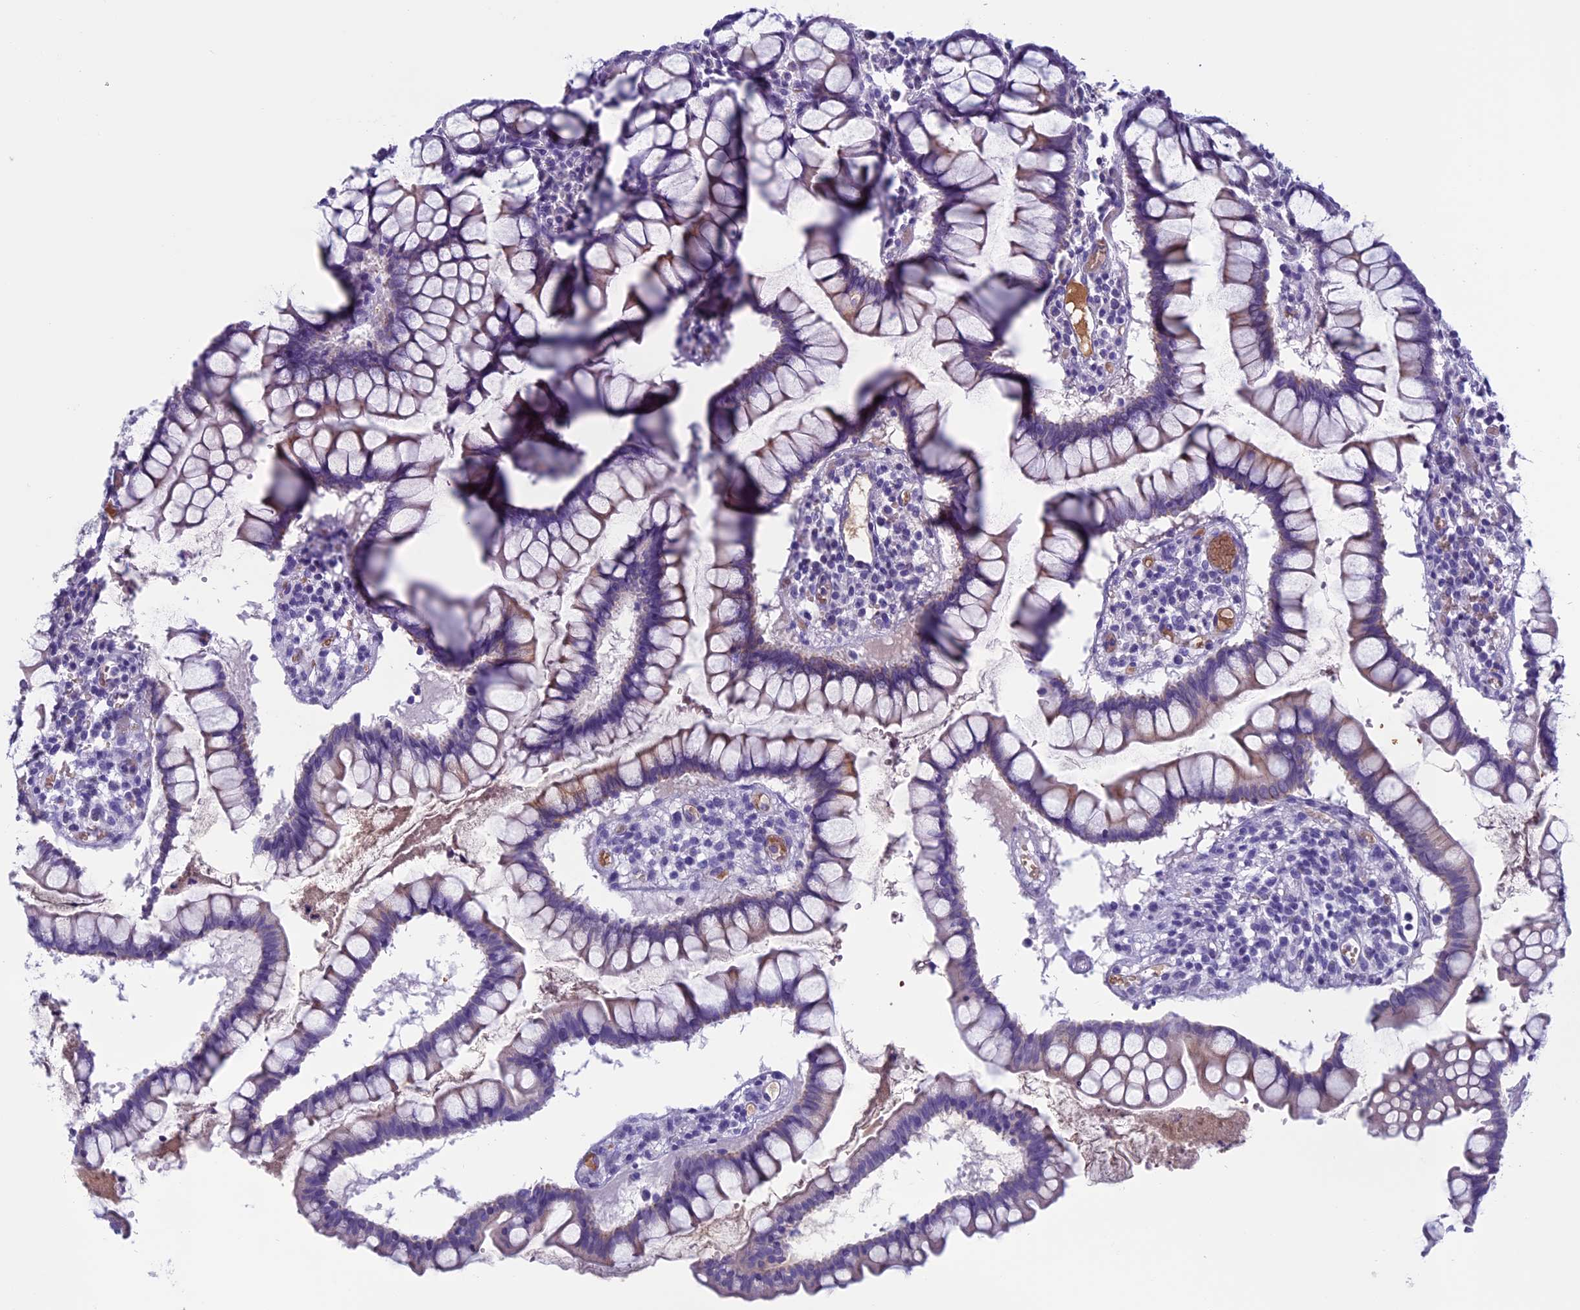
{"staining": {"intensity": "negative", "quantity": "none", "location": "none"}, "tissue": "colon", "cell_type": "Endothelial cells", "image_type": "normal", "snomed": [{"axis": "morphology", "description": "Normal tissue, NOS"}, {"axis": "morphology", "description": "Adenocarcinoma, NOS"}, {"axis": "topography", "description": "Colon"}], "caption": "Photomicrograph shows no significant protein staining in endothelial cells of unremarkable colon.", "gene": "ANGPTL2", "patient": {"sex": "female", "age": 55}}